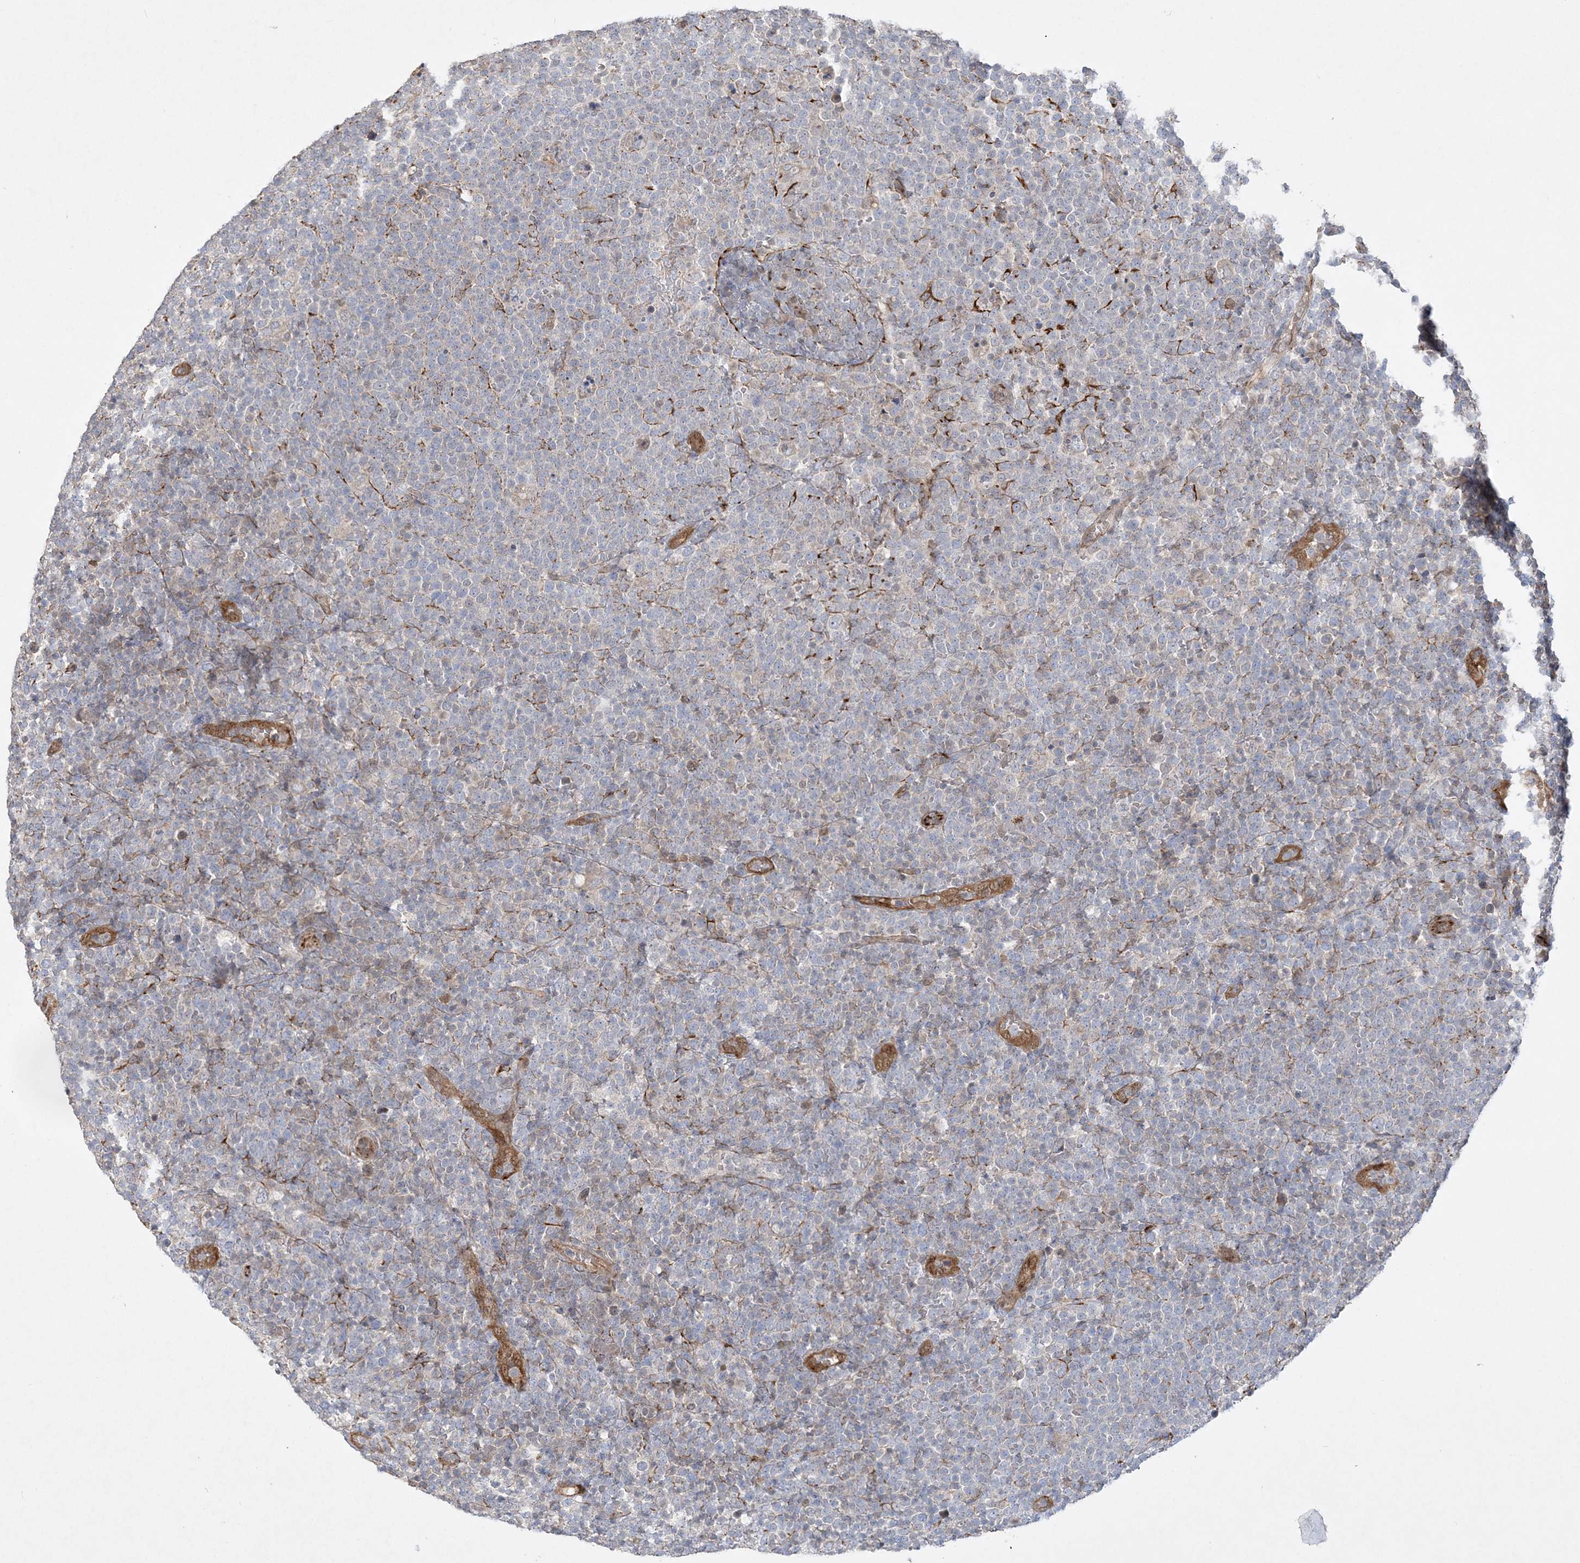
{"staining": {"intensity": "negative", "quantity": "none", "location": "none"}, "tissue": "lymphoma", "cell_type": "Tumor cells", "image_type": "cancer", "snomed": [{"axis": "morphology", "description": "Malignant lymphoma, non-Hodgkin's type, High grade"}, {"axis": "topography", "description": "Lymph node"}], "caption": "This is an IHC image of high-grade malignant lymphoma, non-Hodgkin's type. There is no expression in tumor cells.", "gene": "INPP1", "patient": {"sex": "male", "age": 61}}